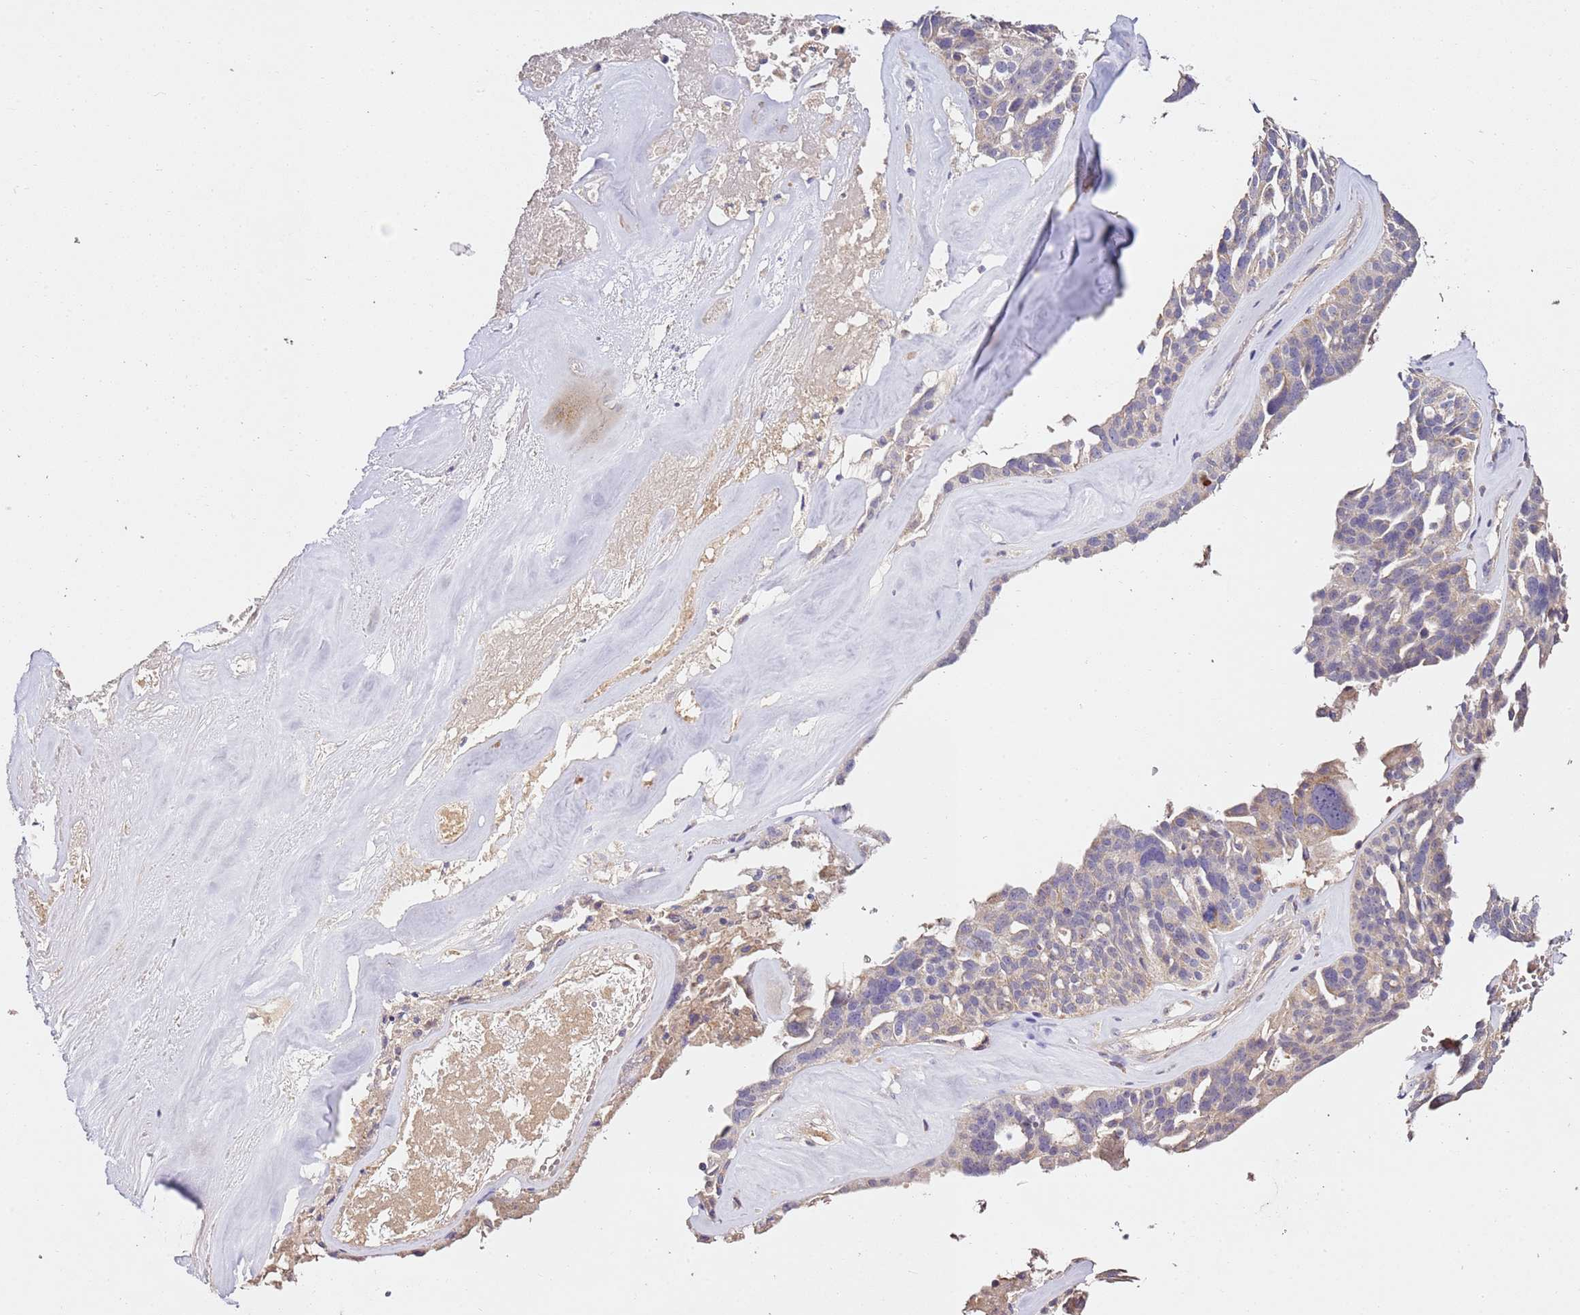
{"staining": {"intensity": "weak", "quantity": "<25%", "location": "cytoplasmic/membranous"}, "tissue": "ovarian cancer", "cell_type": "Tumor cells", "image_type": "cancer", "snomed": [{"axis": "morphology", "description": "Cystadenocarcinoma, serous, NOS"}, {"axis": "topography", "description": "Ovary"}], "caption": "DAB immunohistochemical staining of human ovarian serous cystadenocarcinoma exhibits no significant staining in tumor cells. (DAB (3,3'-diaminobenzidine) immunohistochemistry, high magnification).", "gene": "OR2B11", "patient": {"sex": "female", "age": 59}}